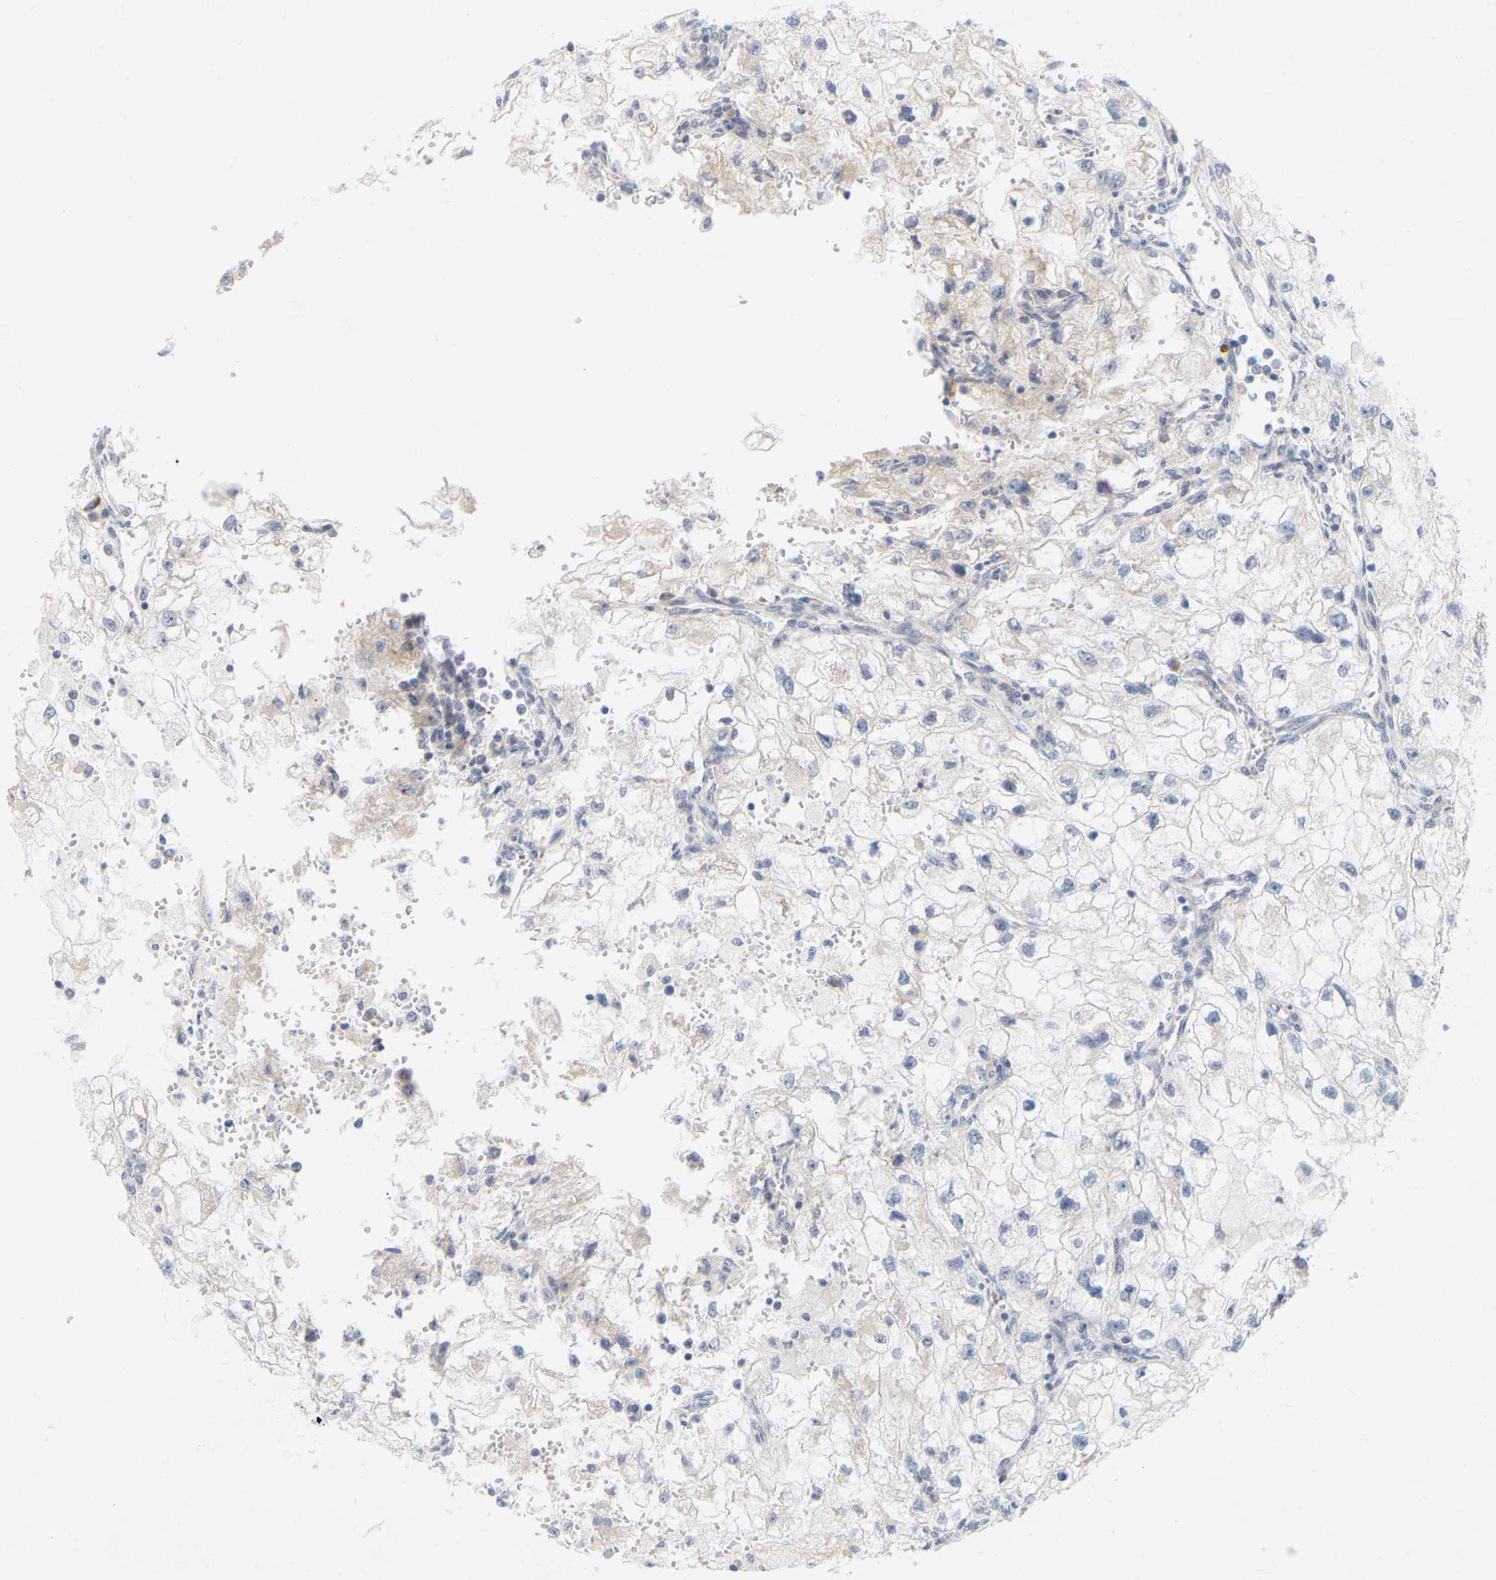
{"staining": {"intensity": "negative", "quantity": "none", "location": "none"}, "tissue": "renal cancer", "cell_type": "Tumor cells", "image_type": "cancer", "snomed": [{"axis": "morphology", "description": "Adenocarcinoma, NOS"}, {"axis": "topography", "description": "Kidney"}], "caption": "Immunohistochemical staining of human renal cancer (adenocarcinoma) exhibits no significant positivity in tumor cells.", "gene": "MINDY4", "patient": {"sex": "female", "age": 70}}